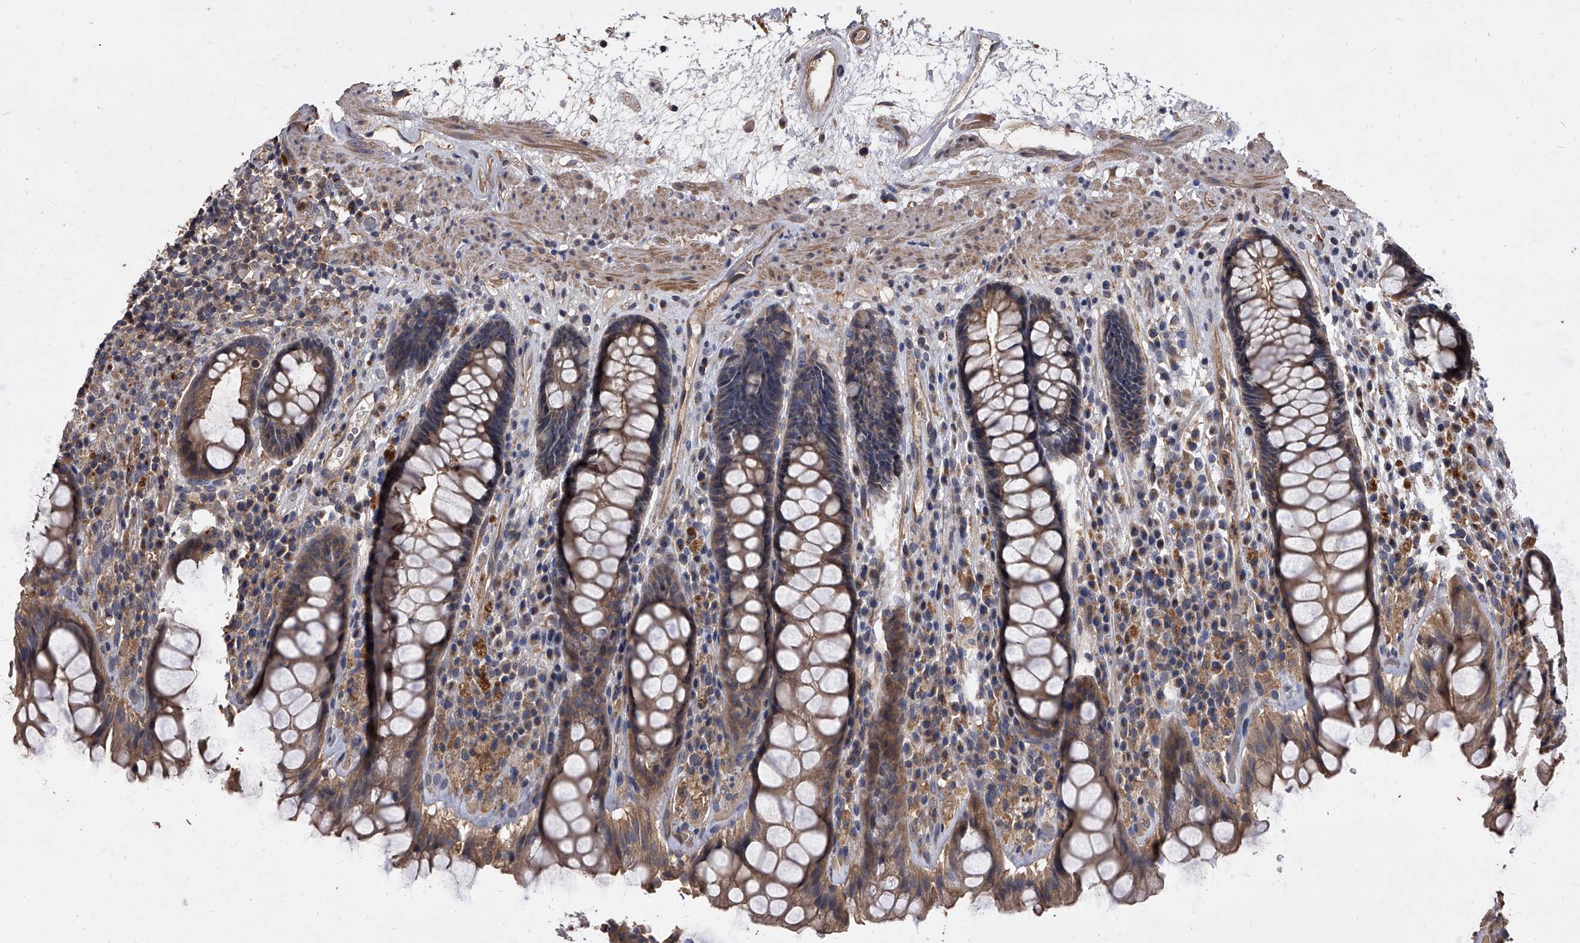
{"staining": {"intensity": "moderate", "quantity": ">75%", "location": "cytoplasmic/membranous"}, "tissue": "rectum", "cell_type": "Glandular cells", "image_type": "normal", "snomed": [{"axis": "morphology", "description": "Normal tissue, NOS"}, {"axis": "topography", "description": "Rectum"}], "caption": "A brown stain highlights moderate cytoplasmic/membranous expression of a protein in glandular cells of normal rectum. (brown staining indicates protein expression, while blue staining denotes nuclei).", "gene": "STK36", "patient": {"sex": "male", "age": 64}}